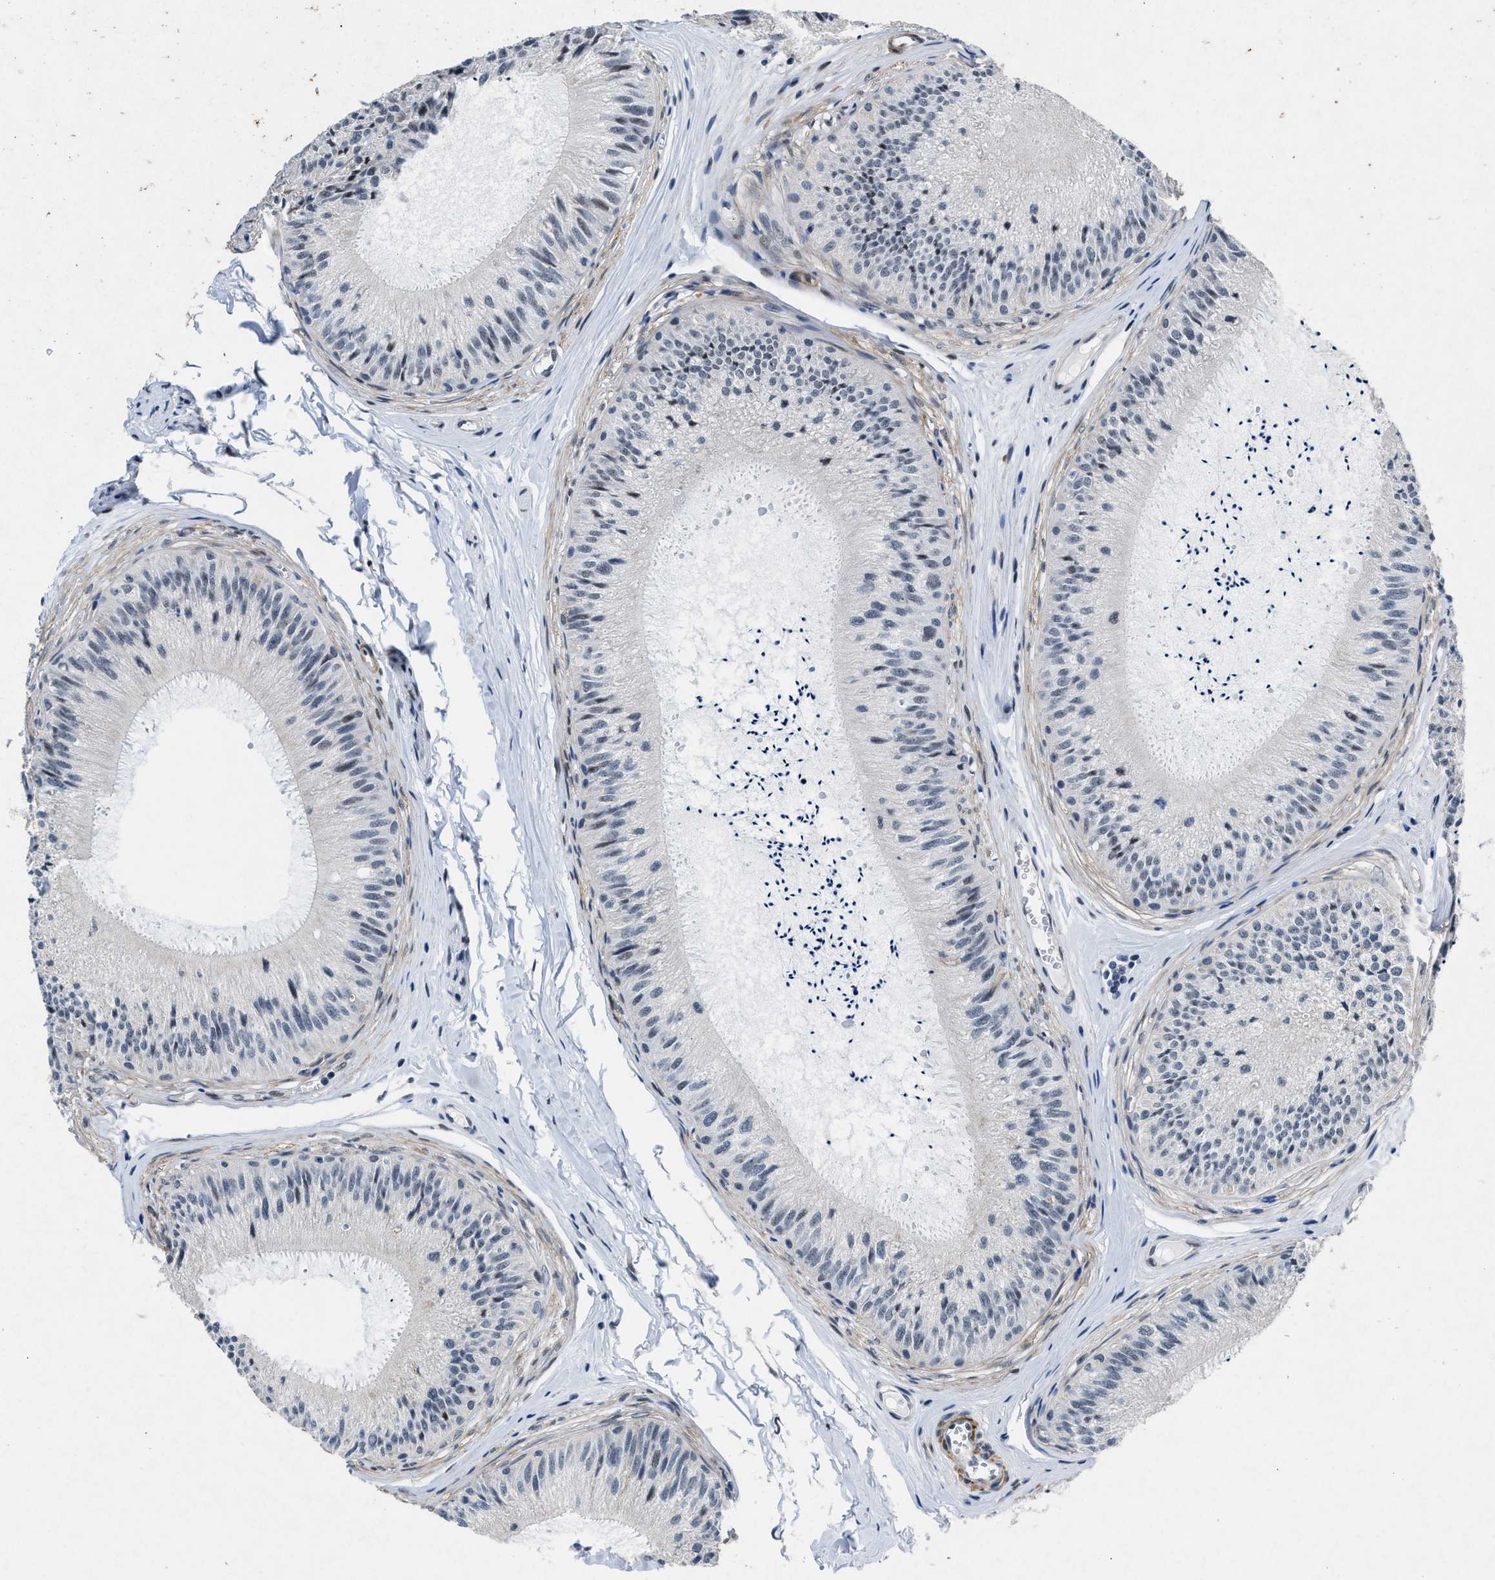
{"staining": {"intensity": "weak", "quantity": "<25%", "location": "nuclear"}, "tissue": "epididymis", "cell_type": "Glandular cells", "image_type": "normal", "snomed": [{"axis": "morphology", "description": "Normal tissue, NOS"}, {"axis": "topography", "description": "Epididymis"}], "caption": "Immunohistochemistry micrograph of normal epididymis: epididymis stained with DAB (3,3'-diaminobenzidine) demonstrates no significant protein staining in glandular cells. Nuclei are stained in blue.", "gene": "ID3", "patient": {"sex": "male", "age": 31}}